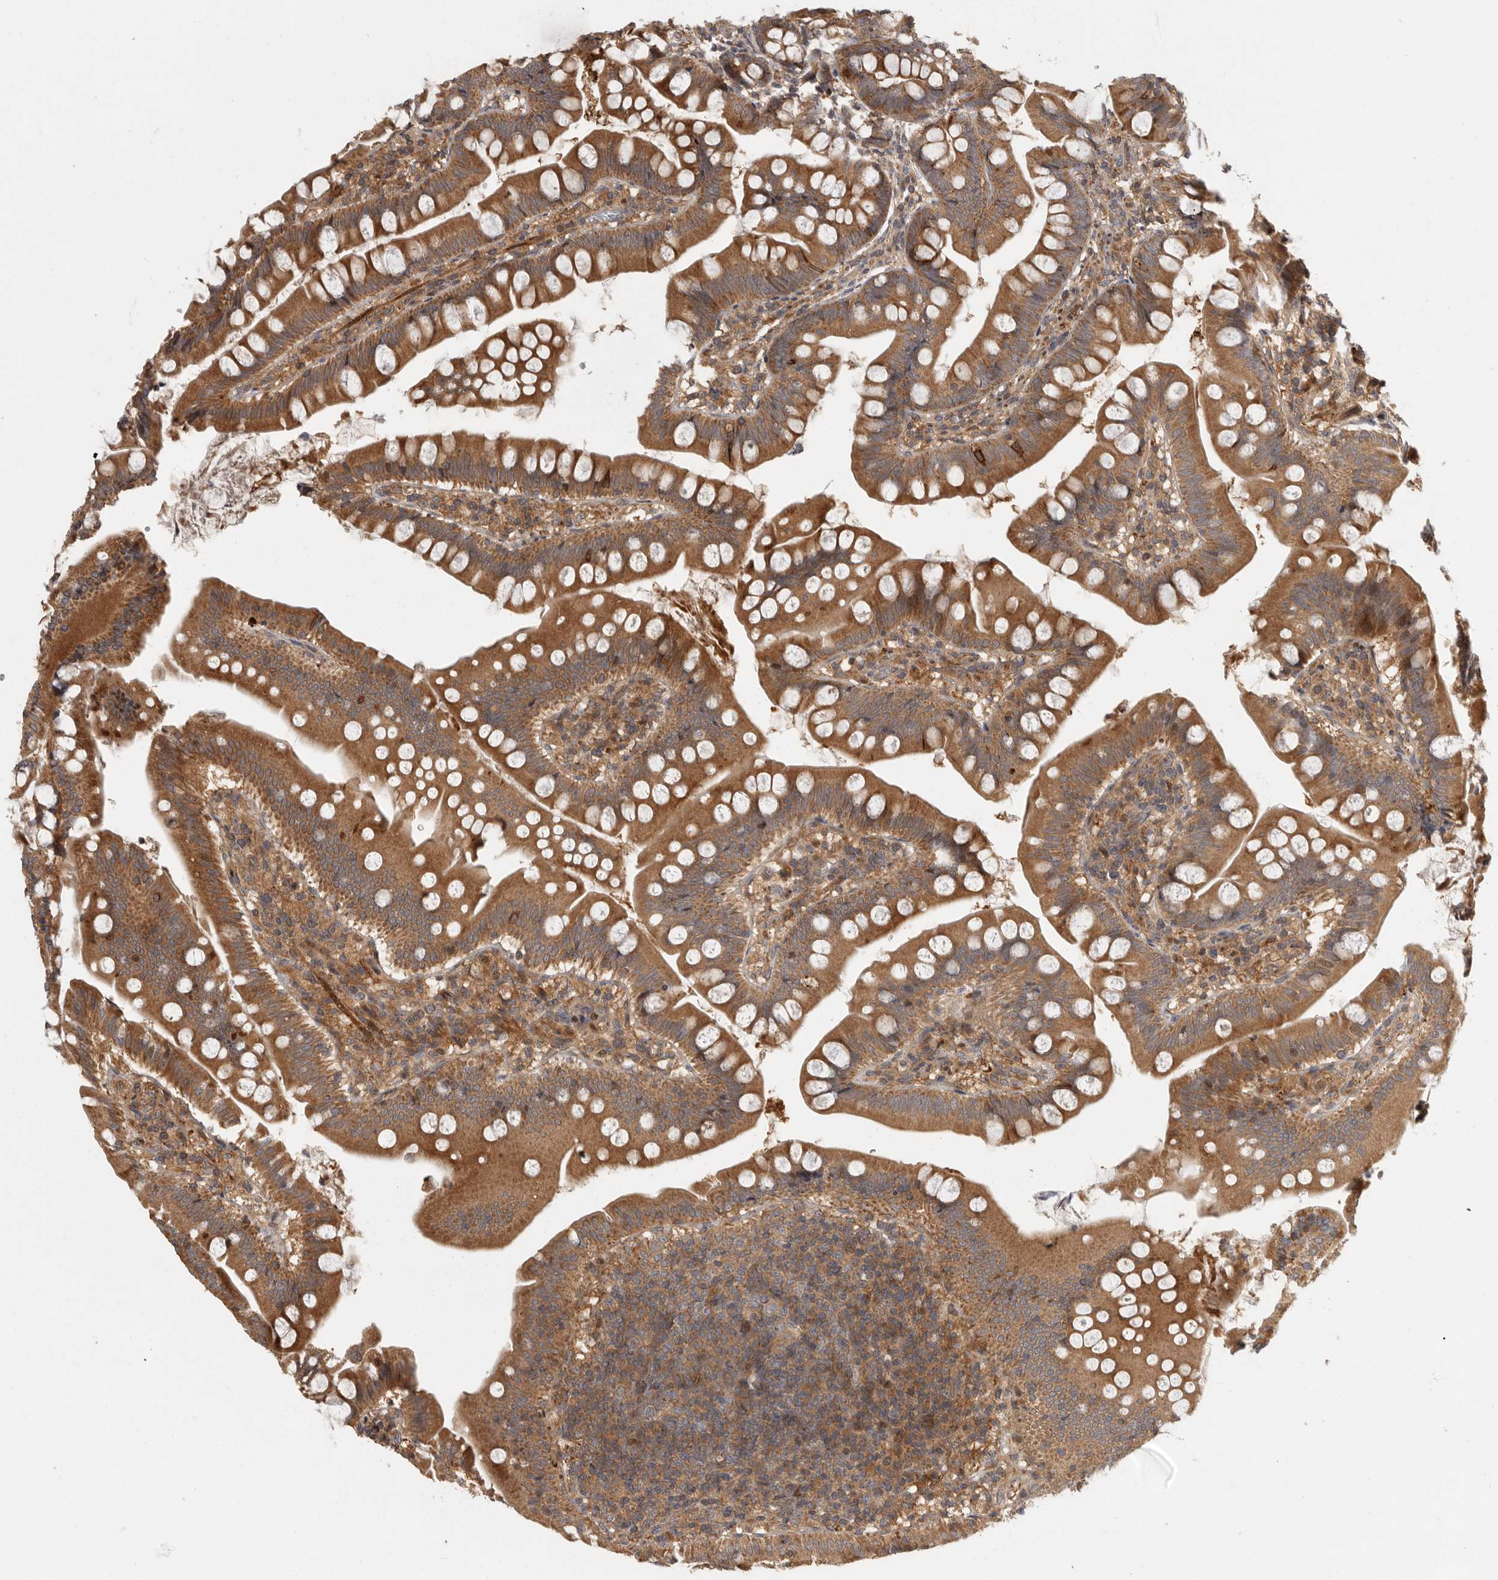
{"staining": {"intensity": "moderate", "quantity": ">75%", "location": "cytoplasmic/membranous"}, "tissue": "small intestine", "cell_type": "Glandular cells", "image_type": "normal", "snomed": [{"axis": "morphology", "description": "Normal tissue, NOS"}, {"axis": "topography", "description": "Small intestine"}], "caption": "Immunohistochemistry (IHC) histopathology image of benign small intestine: human small intestine stained using immunohistochemistry (IHC) demonstrates medium levels of moderate protein expression localized specifically in the cytoplasmic/membranous of glandular cells, appearing as a cytoplasmic/membranous brown color.", "gene": "SWT1", "patient": {"sex": "male", "age": 7}}